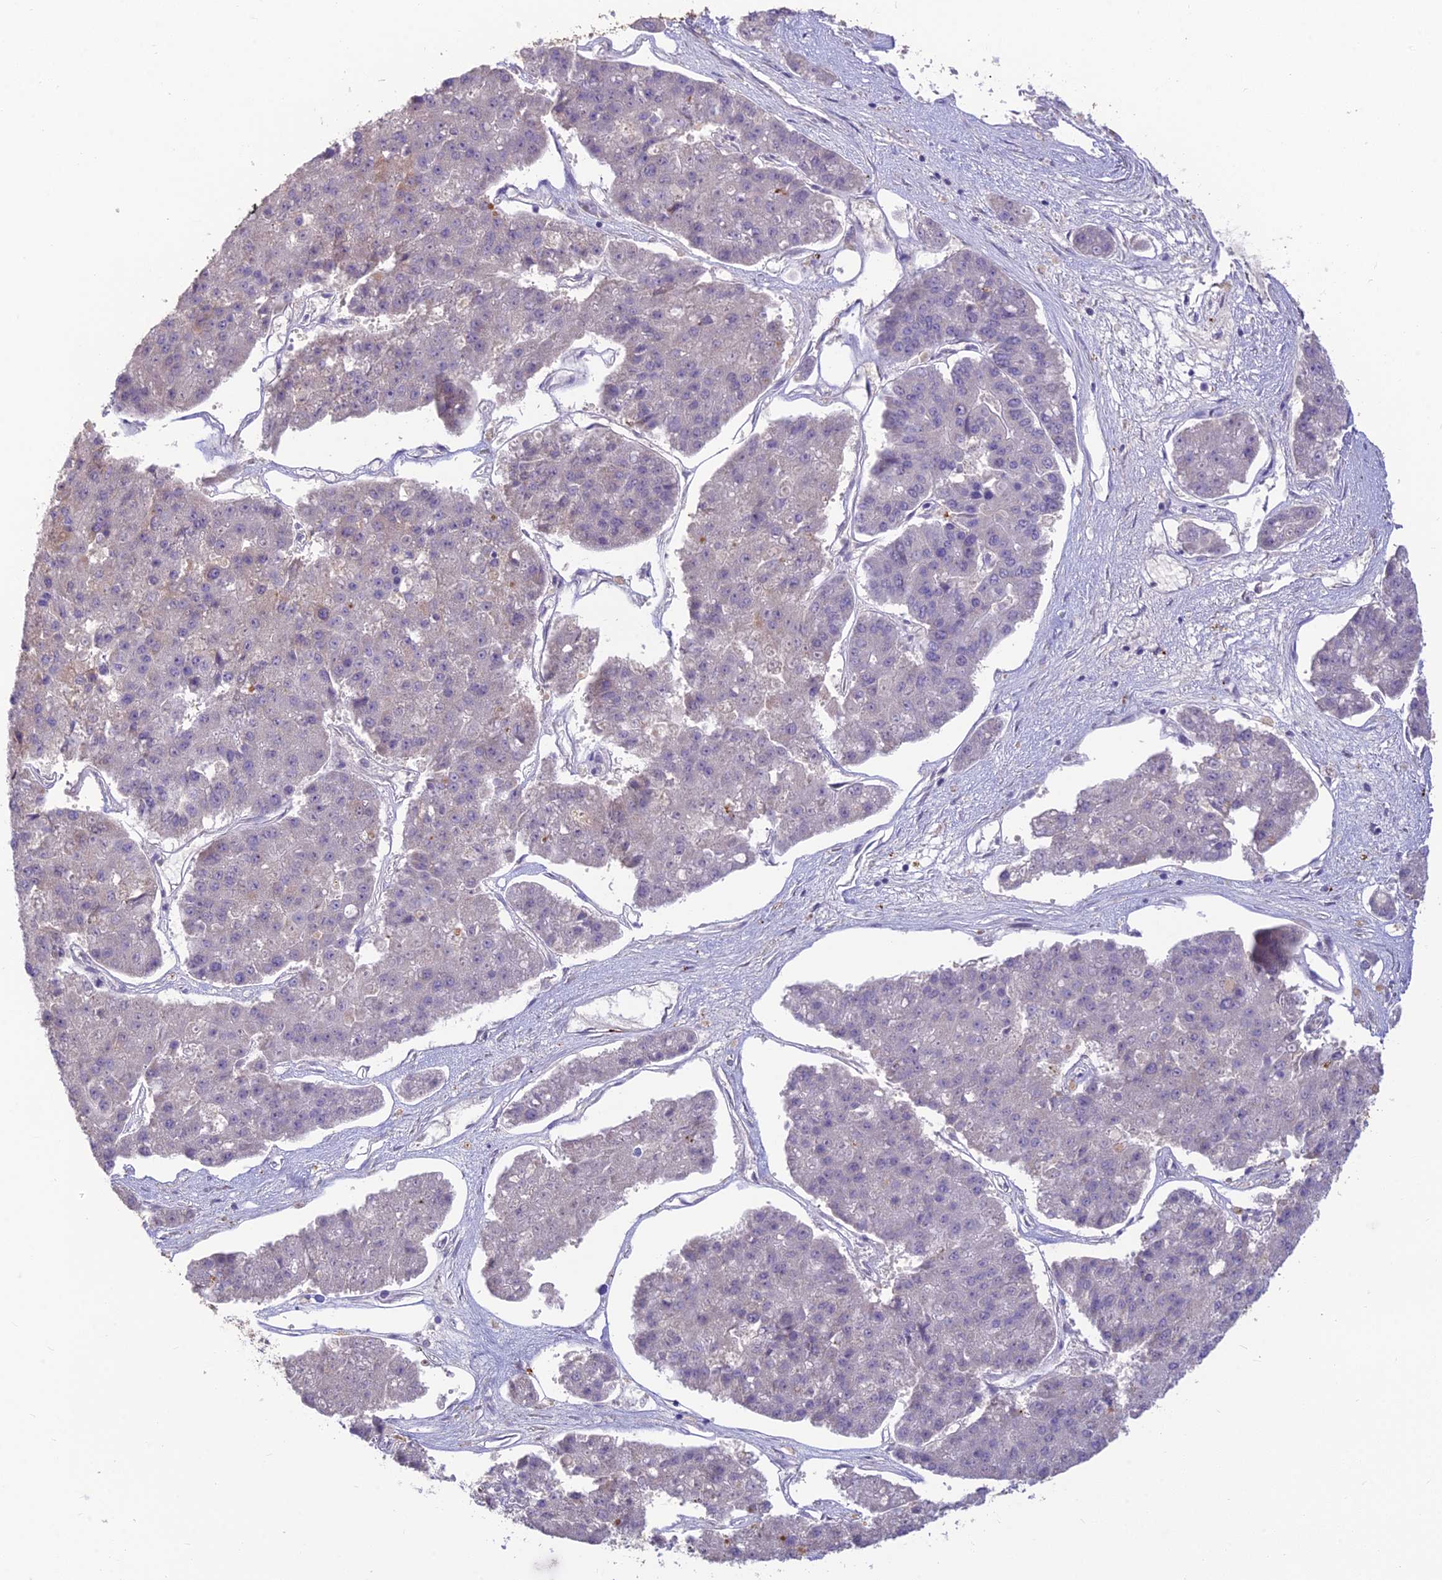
{"staining": {"intensity": "negative", "quantity": "none", "location": "none"}, "tissue": "pancreatic cancer", "cell_type": "Tumor cells", "image_type": "cancer", "snomed": [{"axis": "morphology", "description": "Adenocarcinoma, NOS"}, {"axis": "topography", "description": "Pancreas"}], "caption": "A photomicrograph of human pancreatic adenocarcinoma is negative for staining in tumor cells.", "gene": "ASPDH", "patient": {"sex": "male", "age": 50}}